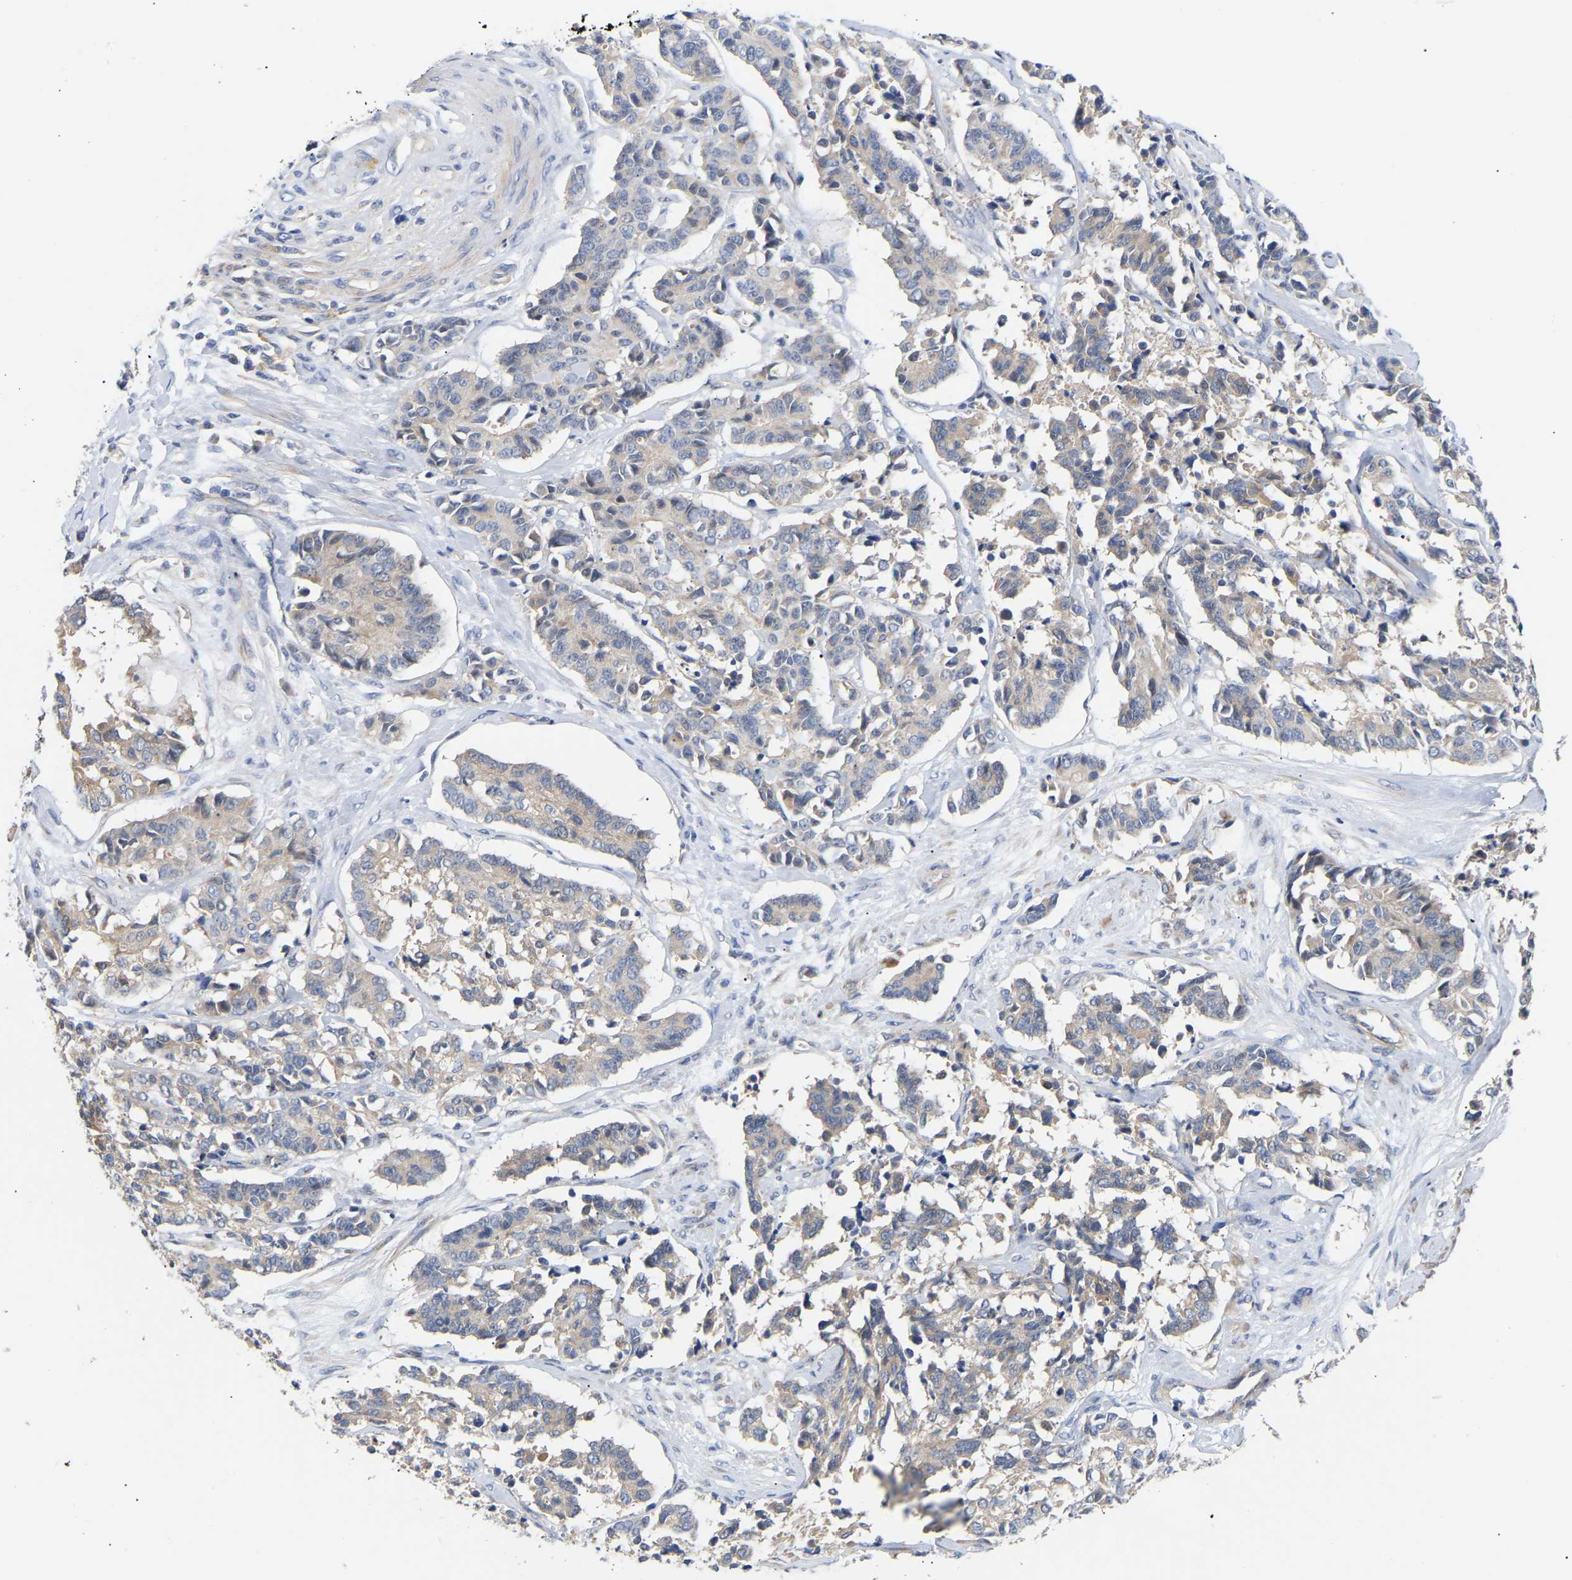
{"staining": {"intensity": "weak", "quantity": "<25%", "location": "cytoplasmic/membranous"}, "tissue": "cervical cancer", "cell_type": "Tumor cells", "image_type": "cancer", "snomed": [{"axis": "morphology", "description": "Squamous cell carcinoma, NOS"}, {"axis": "topography", "description": "Cervix"}], "caption": "A histopathology image of human cervical cancer (squamous cell carcinoma) is negative for staining in tumor cells.", "gene": "KASH5", "patient": {"sex": "female", "age": 35}}